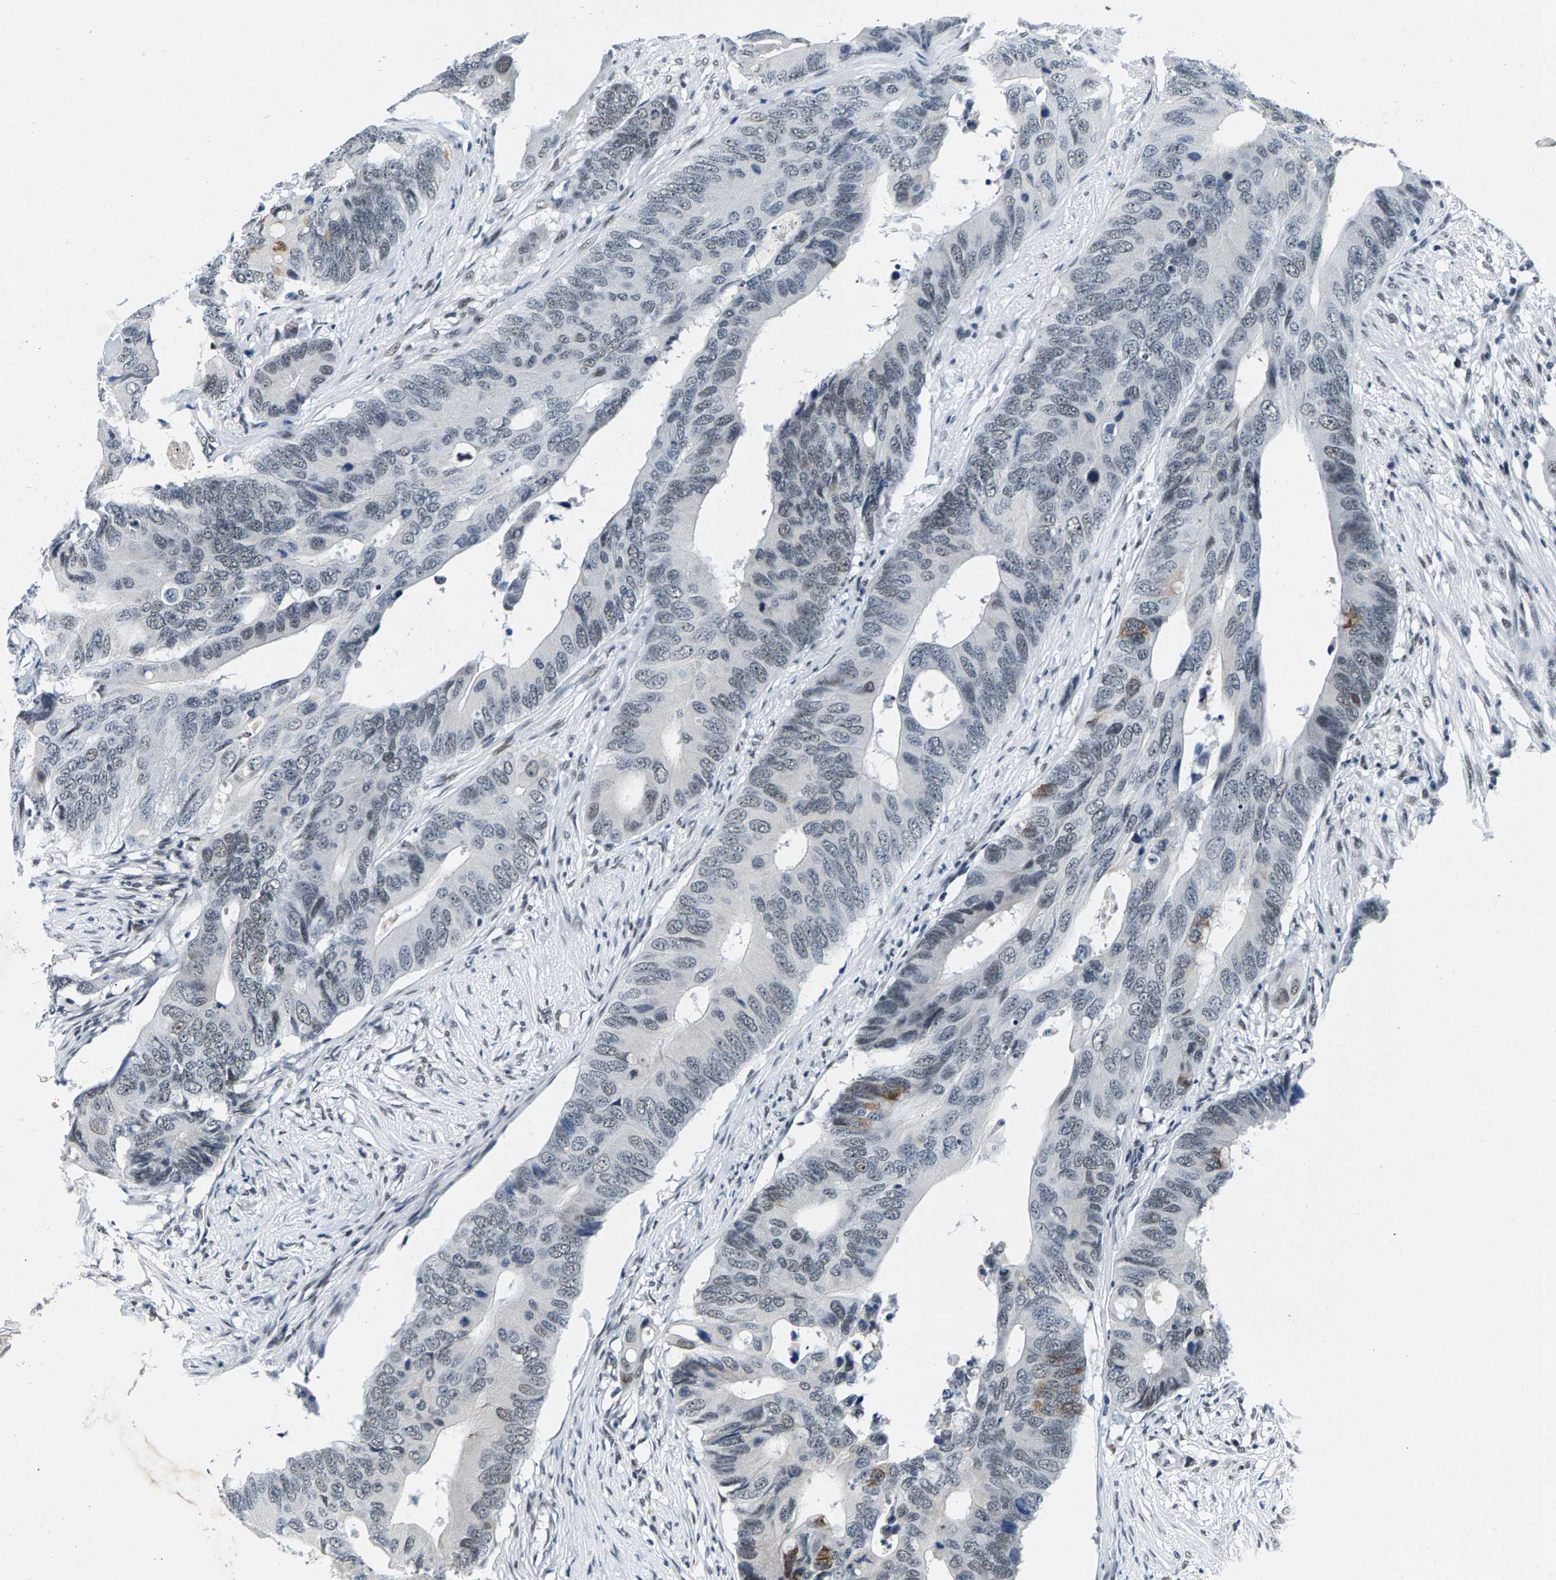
{"staining": {"intensity": "weak", "quantity": "<25%", "location": "nuclear"}, "tissue": "colorectal cancer", "cell_type": "Tumor cells", "image_type": "cancer", "snomed": [{"axis": "morphology", "description": "Adenocarcinoma, NOS"}, {"axis": "topography", "description": "Colon"}], "caption": "An IHC micrograph of colorectal adenocarcinoma is shown. There is no staining in tumor cells of colorectal adenocarcinoma.", "gene": "ATF2", "patient": {"sex": "male", "age": 71}}